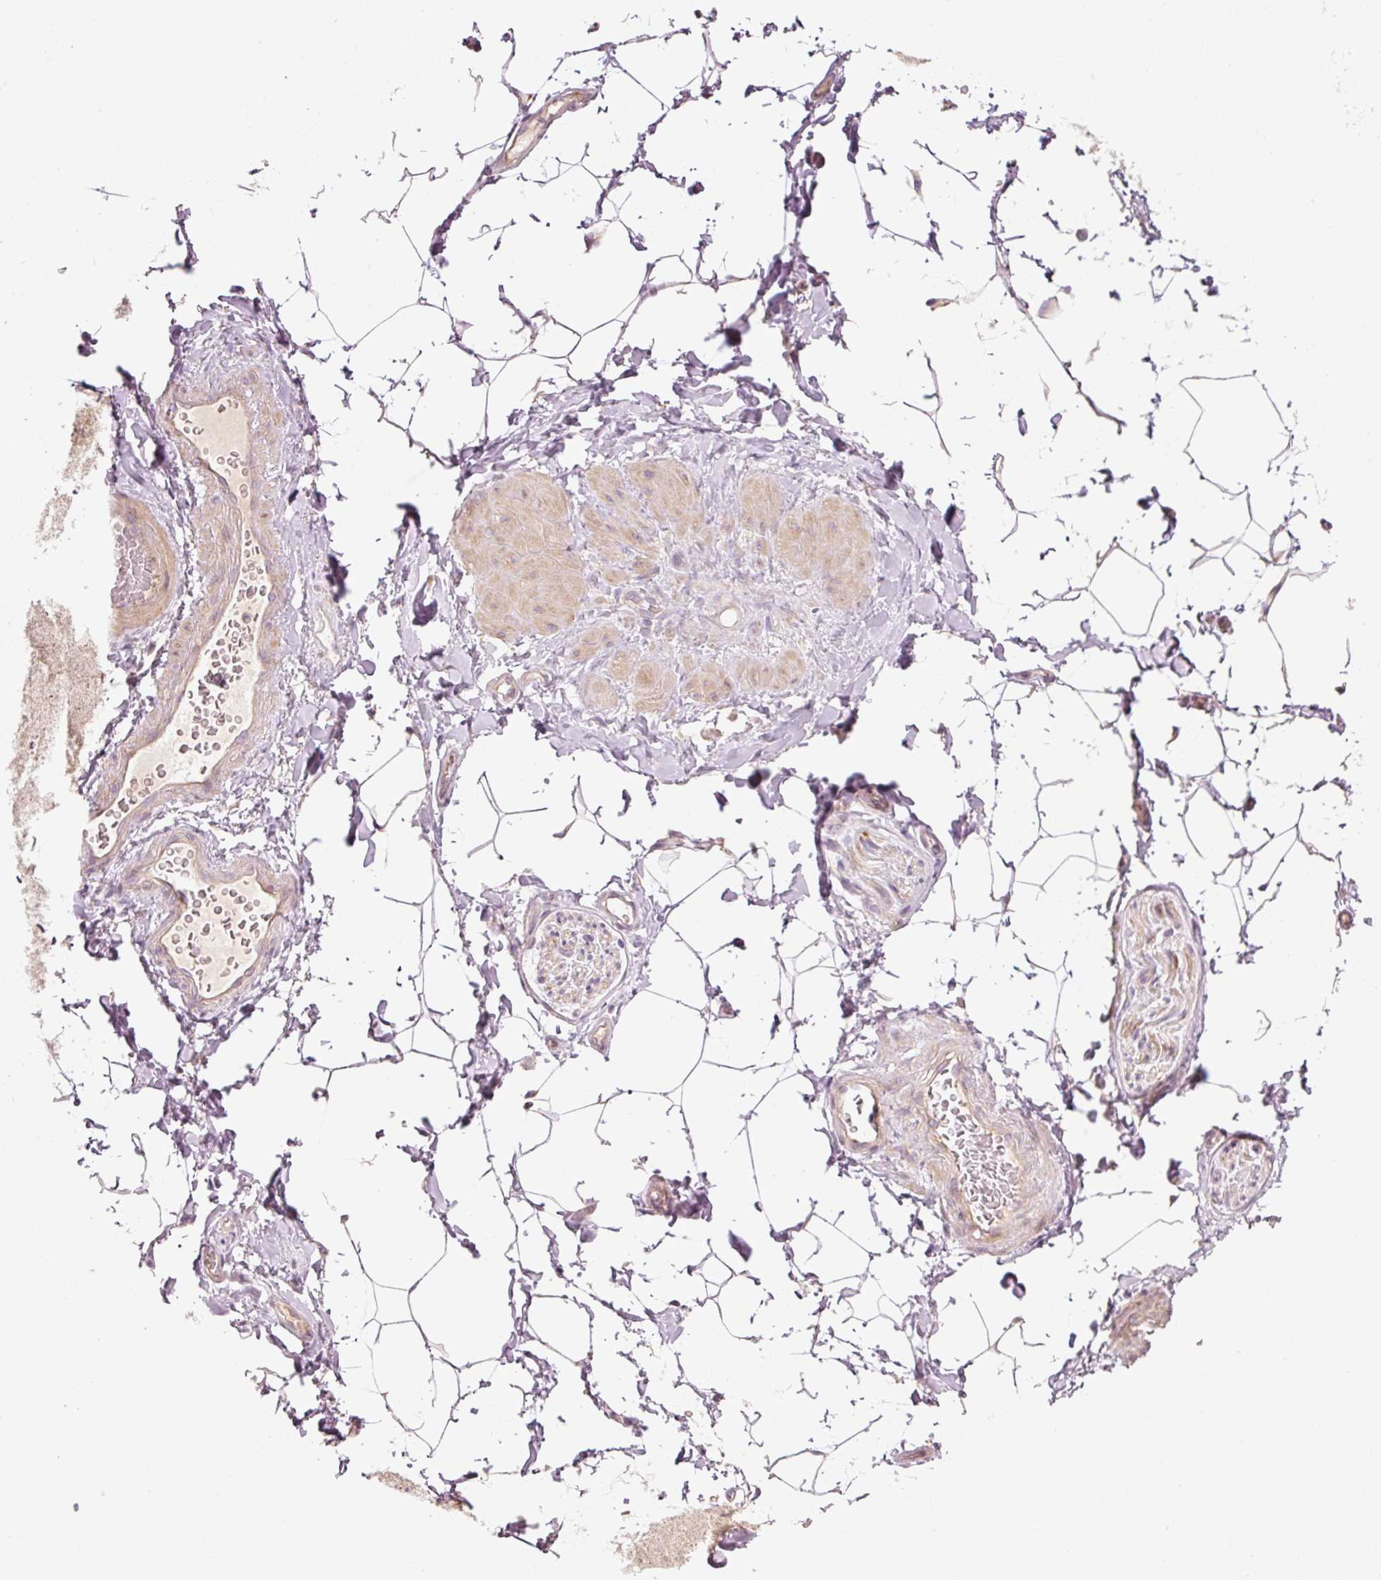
{"staining": {"intensity": "negative", "quantity": "none", "location": "none"}, "tissue": "adipose tissue", "cell_type": "Adipocytes", "image_type": "normal", "snomed": [{"axis": "morphology", "description": "Normal tissue, NOS"}, {"axis": "topography", "description": "Vascular tissue"}, {"axis": "topography", "description": "Peripheral nerve tissue"}], "caption": "Immunohistochemical staining of normal human adipose tissue reveals no significant staining in adipocytes.", "gene": "MAP10", "patient": {"sex": "male", "age": 41}}